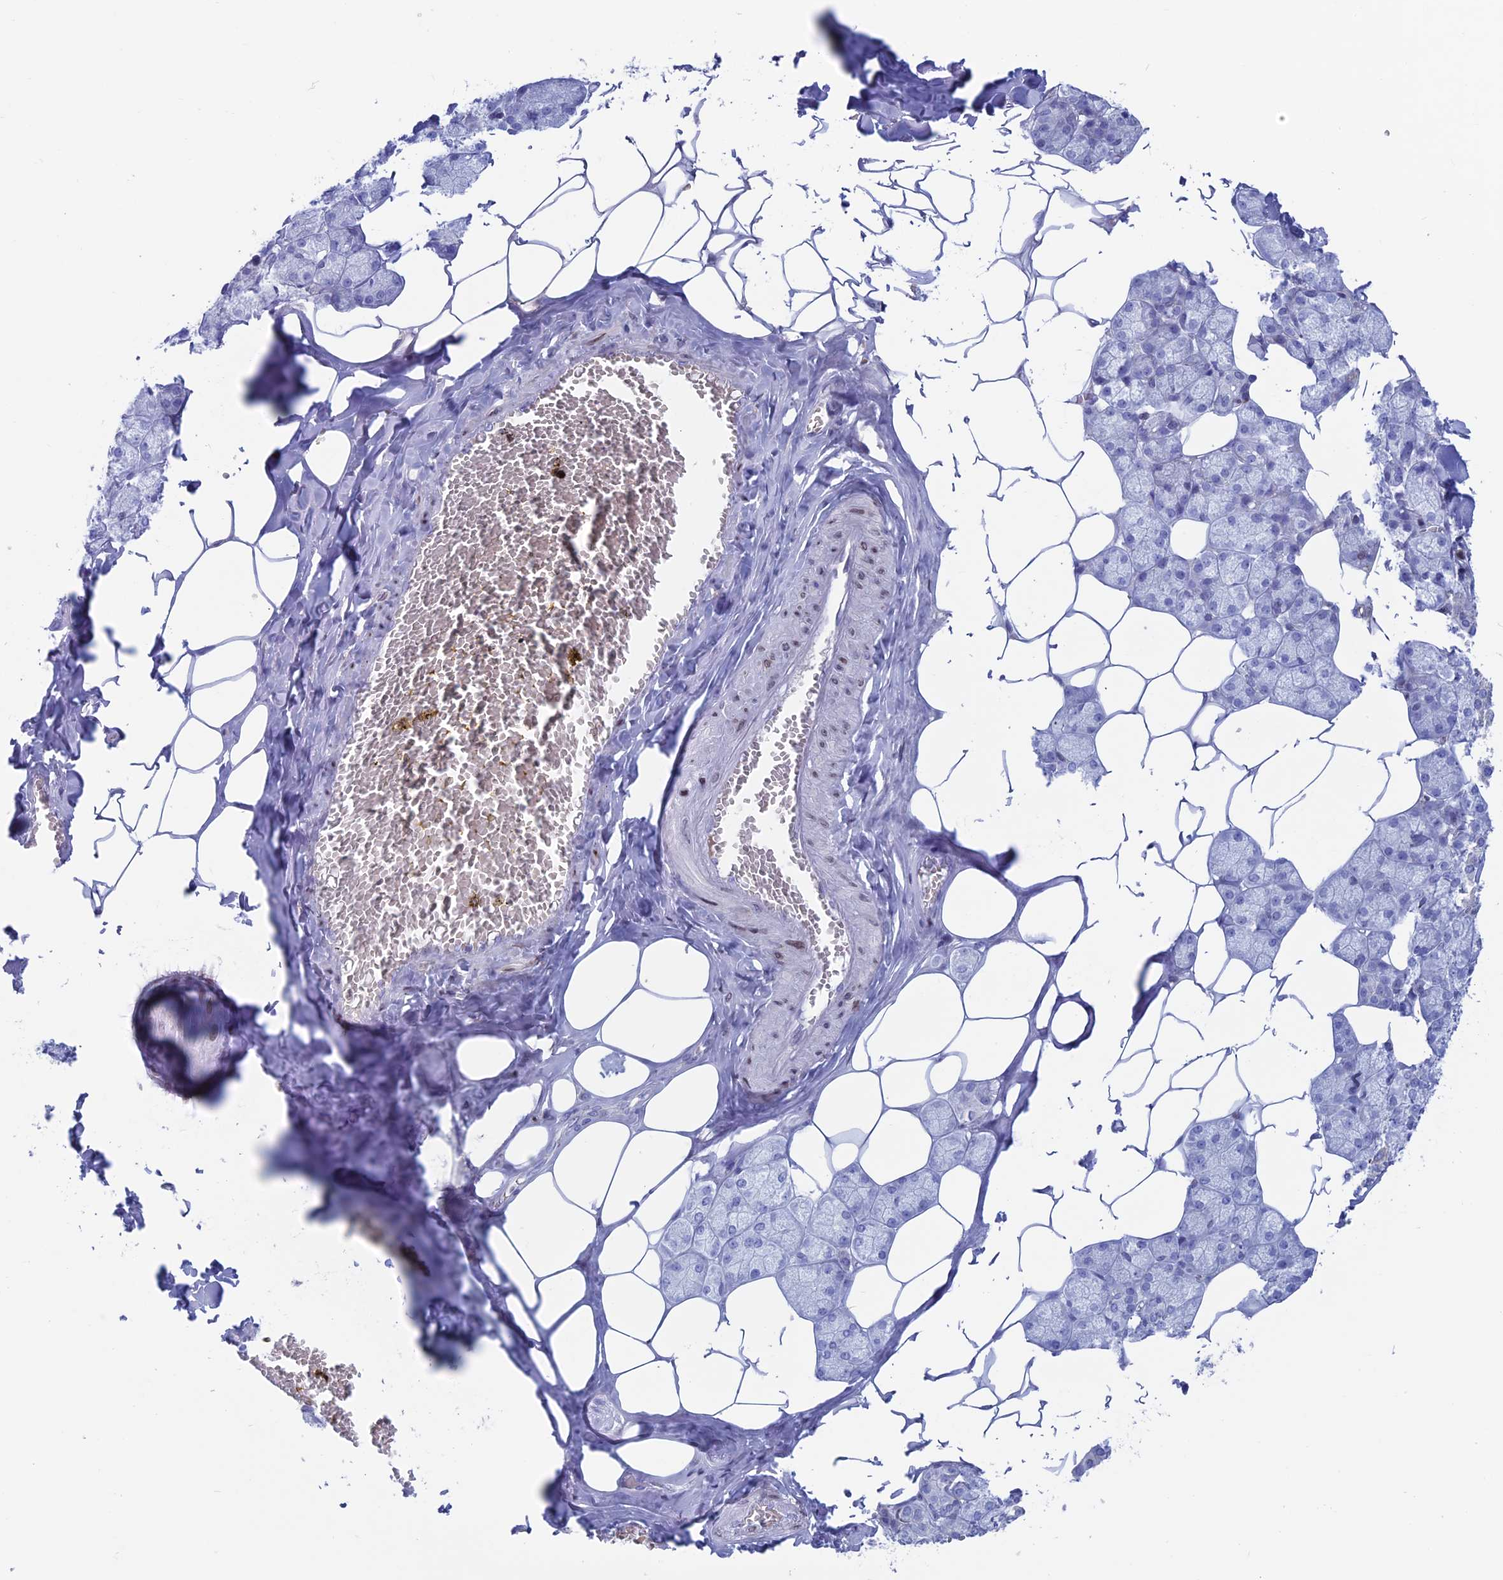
{"staining": {"intensity": "negative", "quantity": "none", "location": "none"}, "tissue": "salivary gland", "cell_type": "Glandular cells", "image_type": "normal", "snomed": [{"axis": "morphology", "description": "Normal tissue, NOS"}, {"axis": "topography", "description": "Salivary gland"}], "caption": "Photomicrograph shows no significant protein expression in glandular cells of benign salivary gland. The staining is performed using DAB (3,3'-diaminobenzidine) brown chromogen with nuclei counter-stained in using hematoxylin.", "gene": "CERS6", "patient": {"sex": "male", "age": 62}}